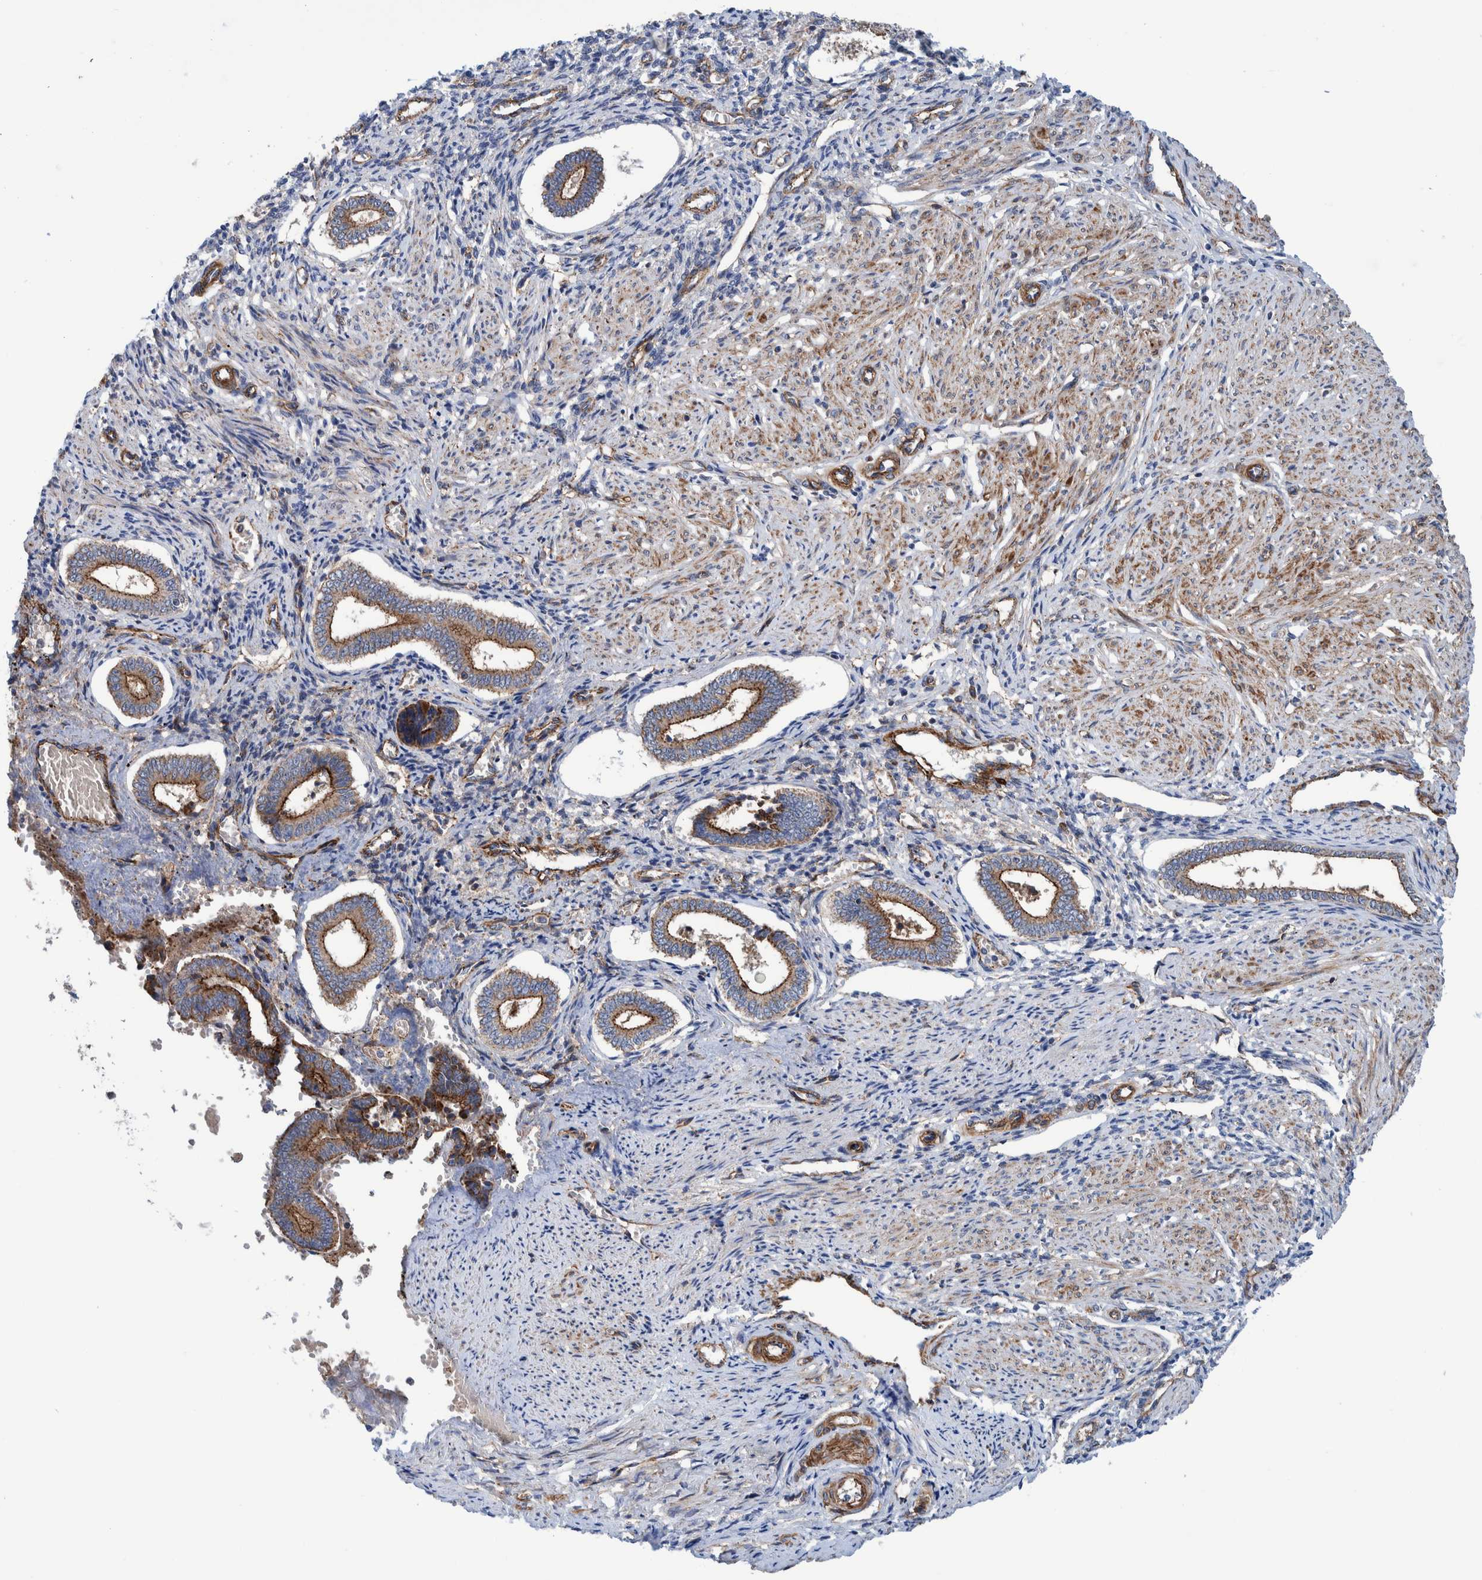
{"staining": {"intensity": "weak", "quantity": "<25%", "location": "cytoplasmic/membranous"}, "tissue": "endometrium", "cell_type": "Cells in endometrial stroma", "image_type": "normal", "snomed": [{"axis": "morphology", "description": "Normal tissue, NOS"}, {"axis": "topography", "description": "Endometrium"}], "caption": "Cells in endometrial stroma are negative for brown protein staining in unremarkable endometrium. Brightfield microscopy of immunohistochemistry (IHC) stained with DAB (brown) and hematoxylin (blue), captured at high magnification.", "gene": "ENSG00000262660", "patient": {"sex": "female", "age": 42}}